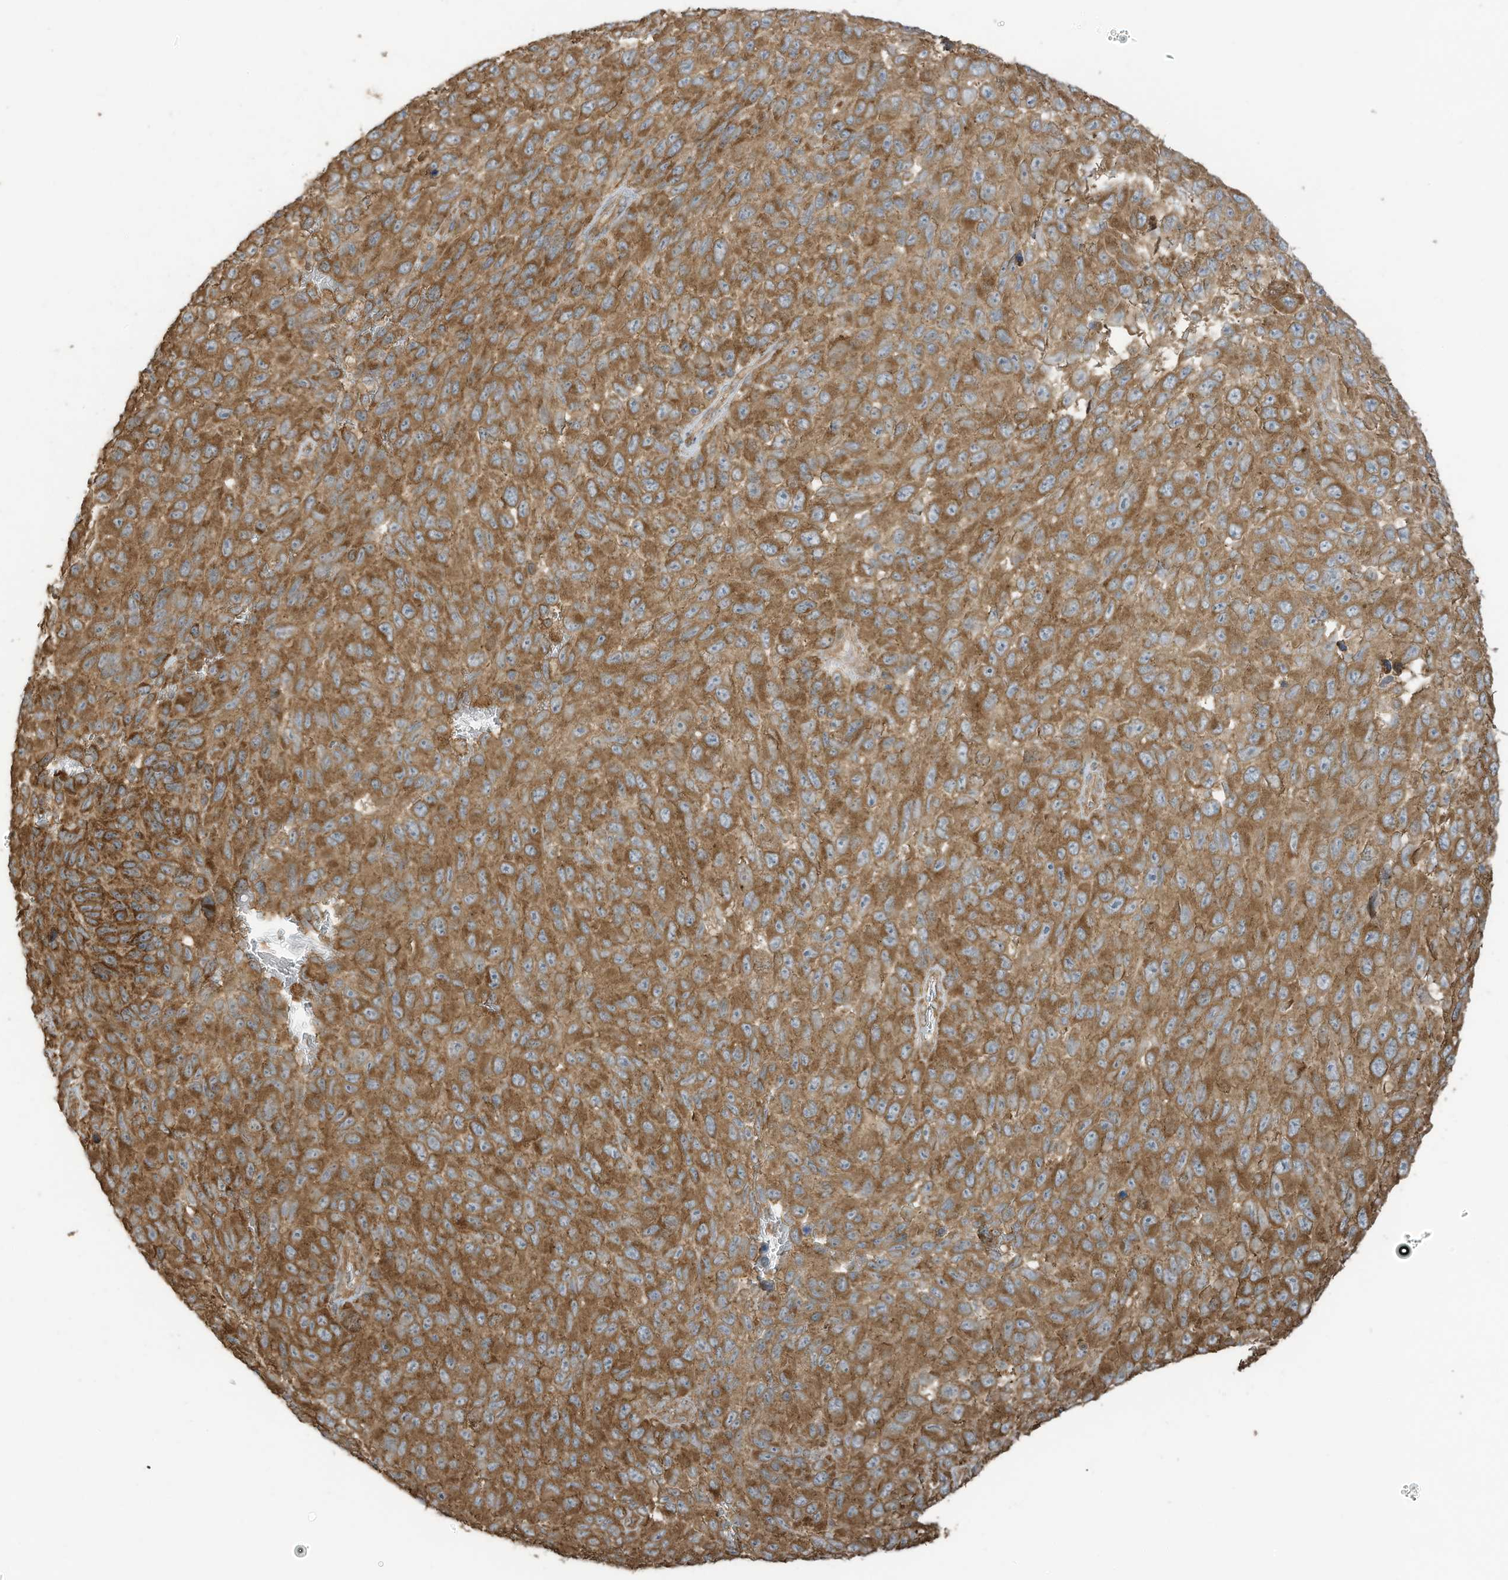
{"staining": {"intensity": "moderate", "quantity": ">75%", "location": "cytoplasmic/membranous"}, "tissue": "melanoma", "cell_type": "Tumor cells", "image_type": "cancer", "snomed": [{"axis": "morphology", "description": "Malignant melanoma, NOS"}, {"axis": "topography", "description": "Skin"}], "caption": "DAB (3,3'-diaminobenzidine) immunohistochemical staining of malignant melanoma reveals moderate cytoplasmic/membranous protein staining in about >75% of tumor cells.", "gene": "CGAS", "patient": {"sex": "female", "age": 96}}